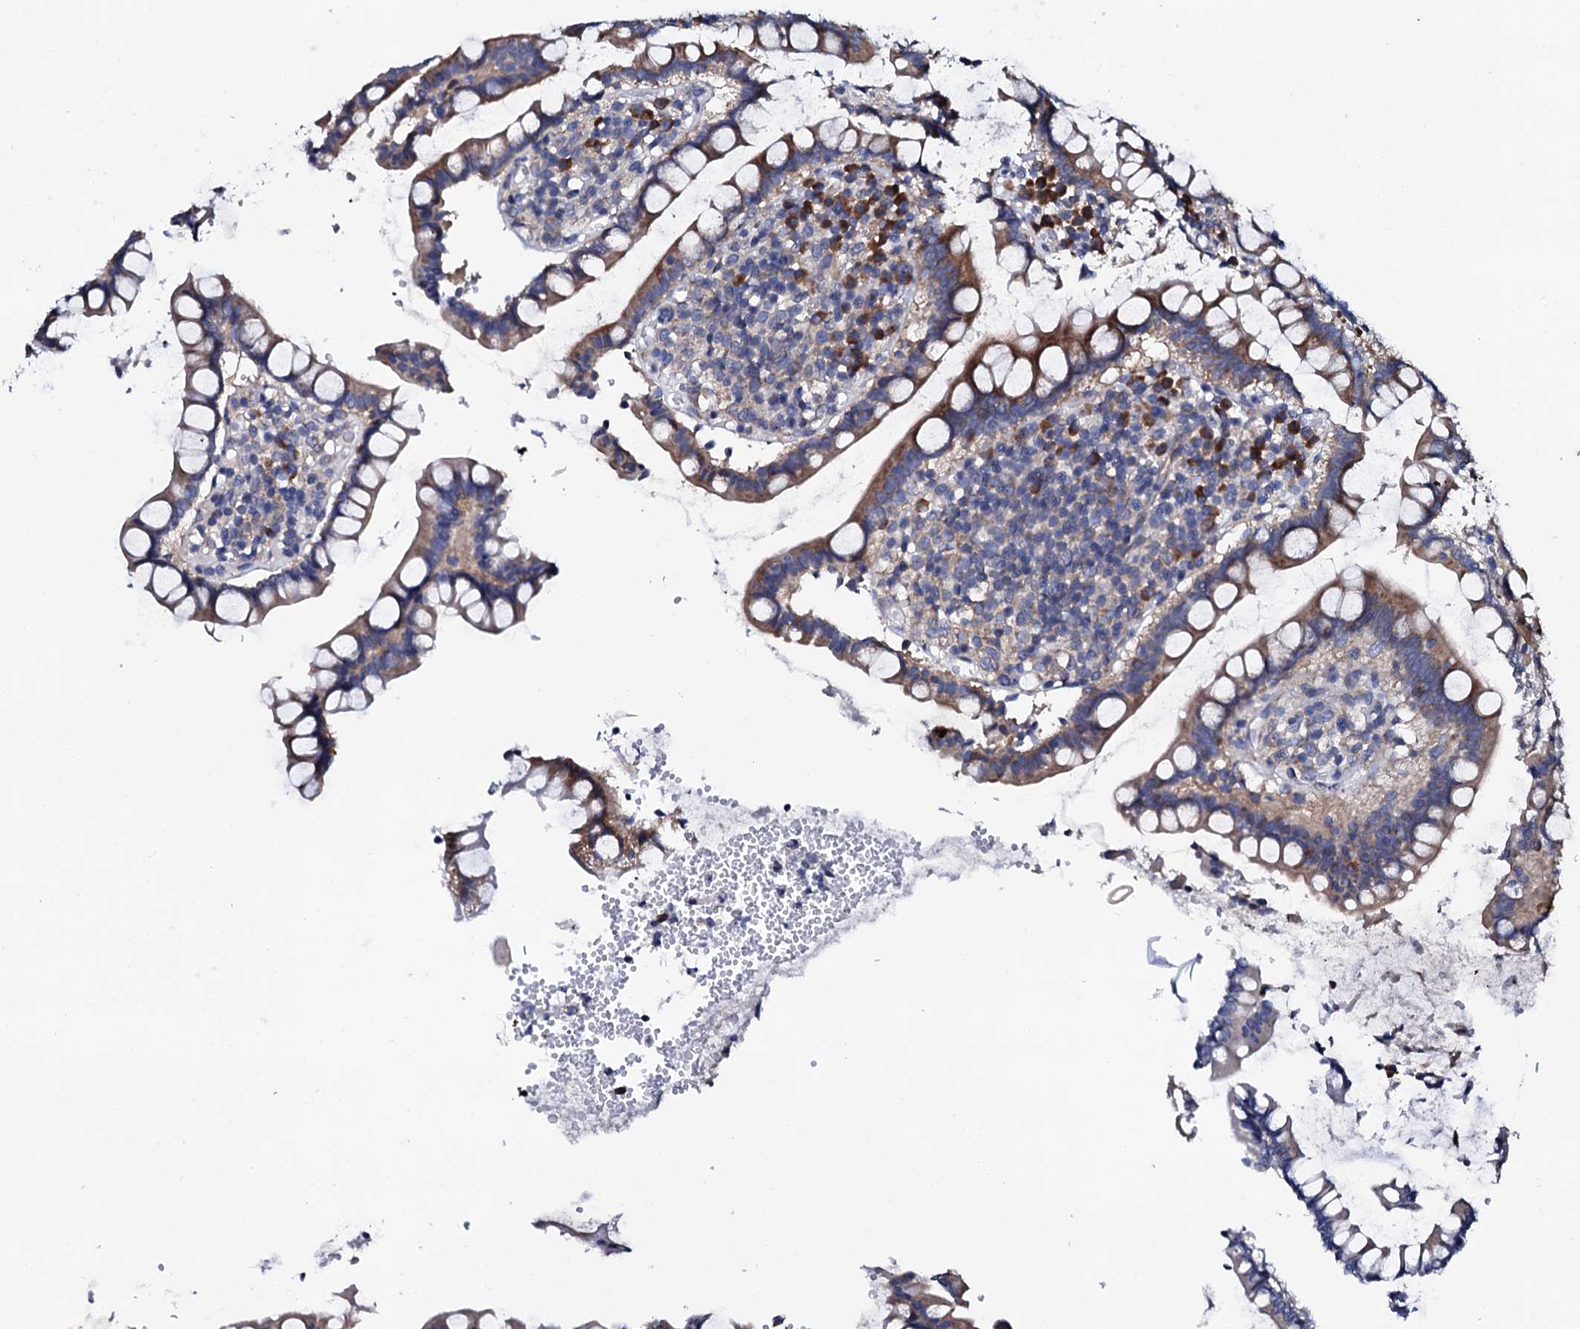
{"staining": {"intensity": "negative", "quantity": "none", "location": "none"}, "tissue": "colon", "cell_type": "Endothelial cells", "image_type": "normal", "snomed": [{"axis": "morphology", "description": "Normal tissue, NOS"}, {"axis": "topography", "description": "Colon"}], "caption": "Colon was stained to show a protein in brown. There is no significant positivity in endothelial cells. (DAB immunohistochemistry visualized using brightfield microscopy, high magnification).", "gene": "NUP58", "patient": {"sex": "female", "age": 79}}